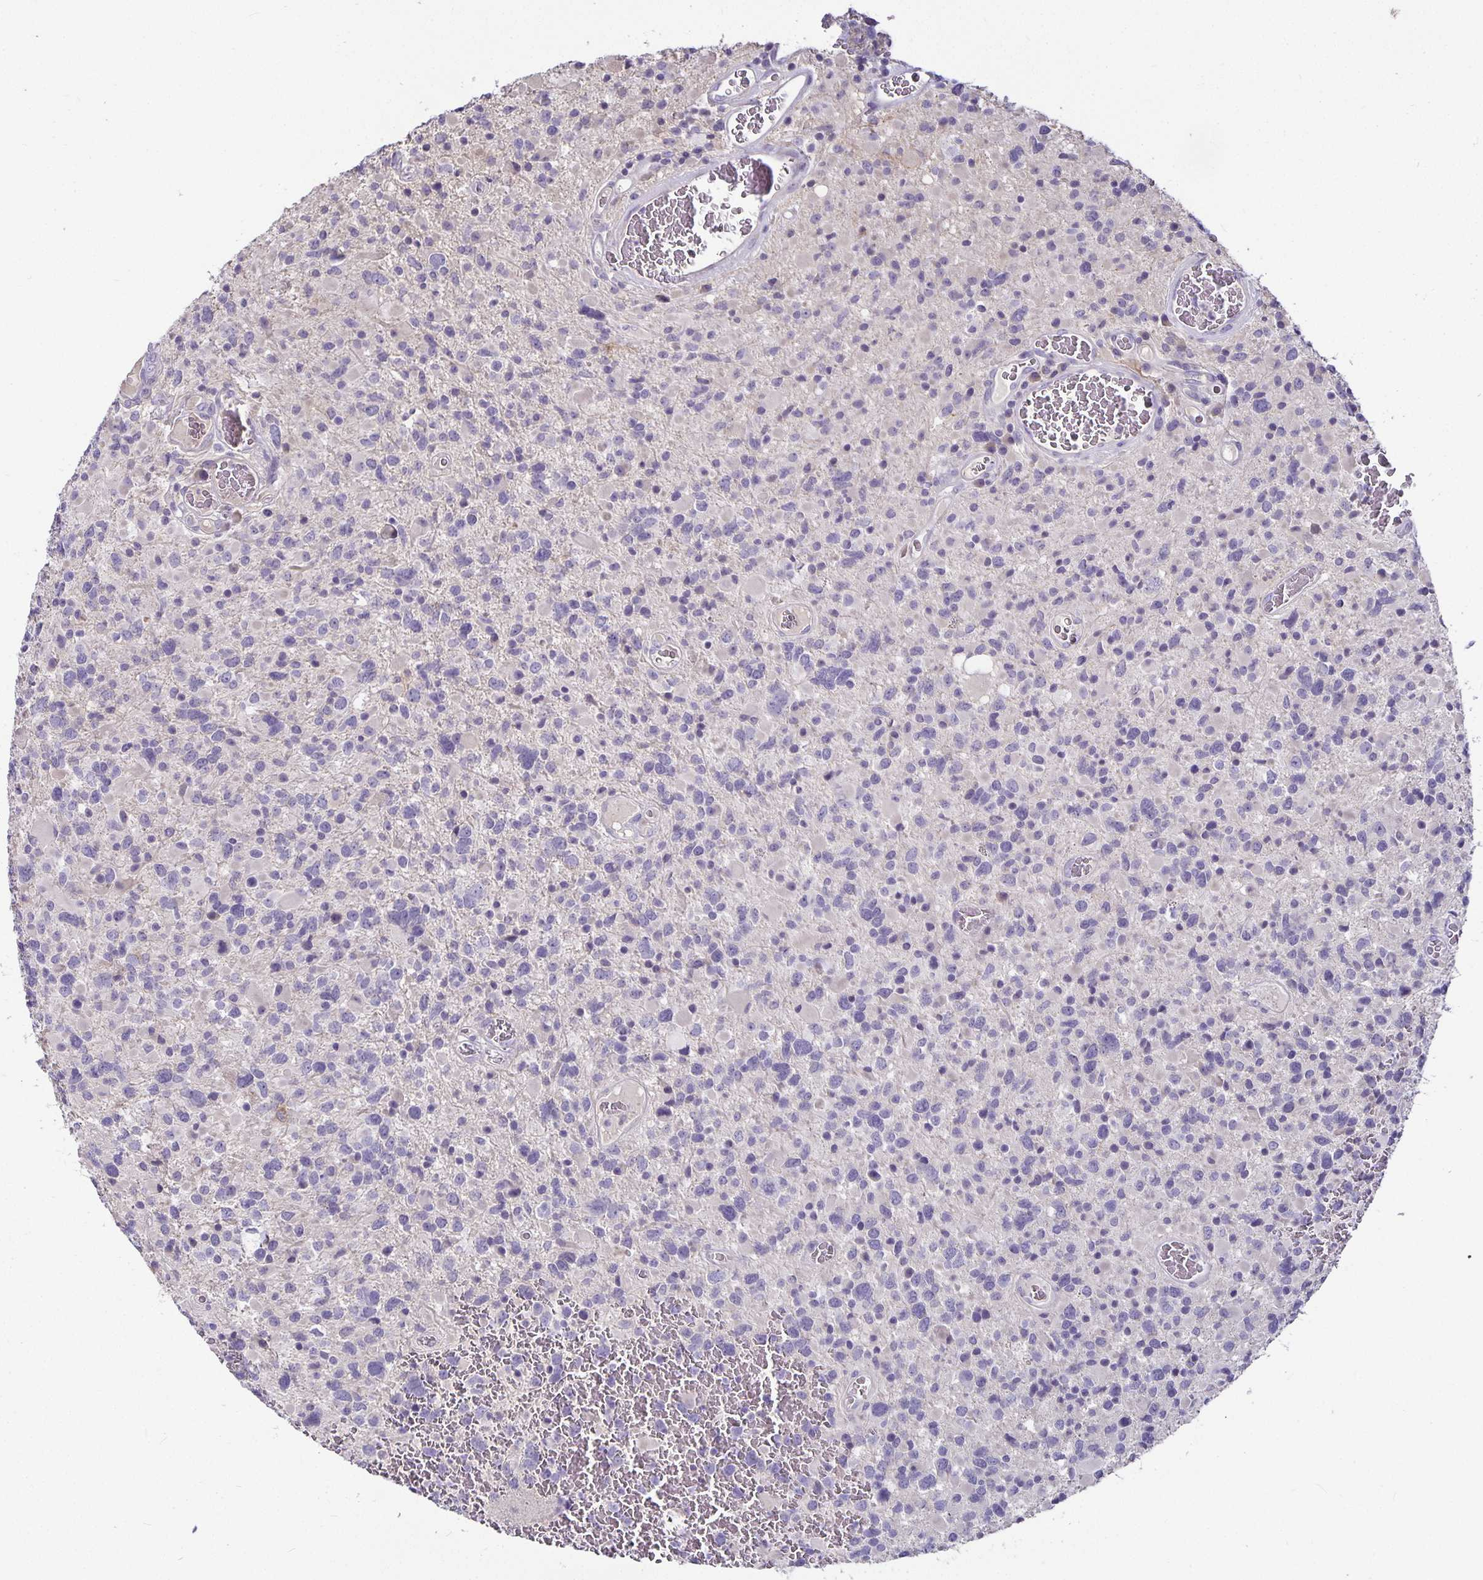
{"staining": {"intensity": "negative", "quantity": "none", "location": "none"}, "tissue": "glioma", "cell_type": "Tumor cells", "image_type": "cancer", "snomed": [{"axis": "morphology", "description": "Glioma, malignant, High grade"}, {"axis": "topography", "description": "Brain"}], "caption": "The image displays no significant staining in tumor cells of glioma.", "gene": "CA12", "patient": {"sex": "female", "age": 40}}